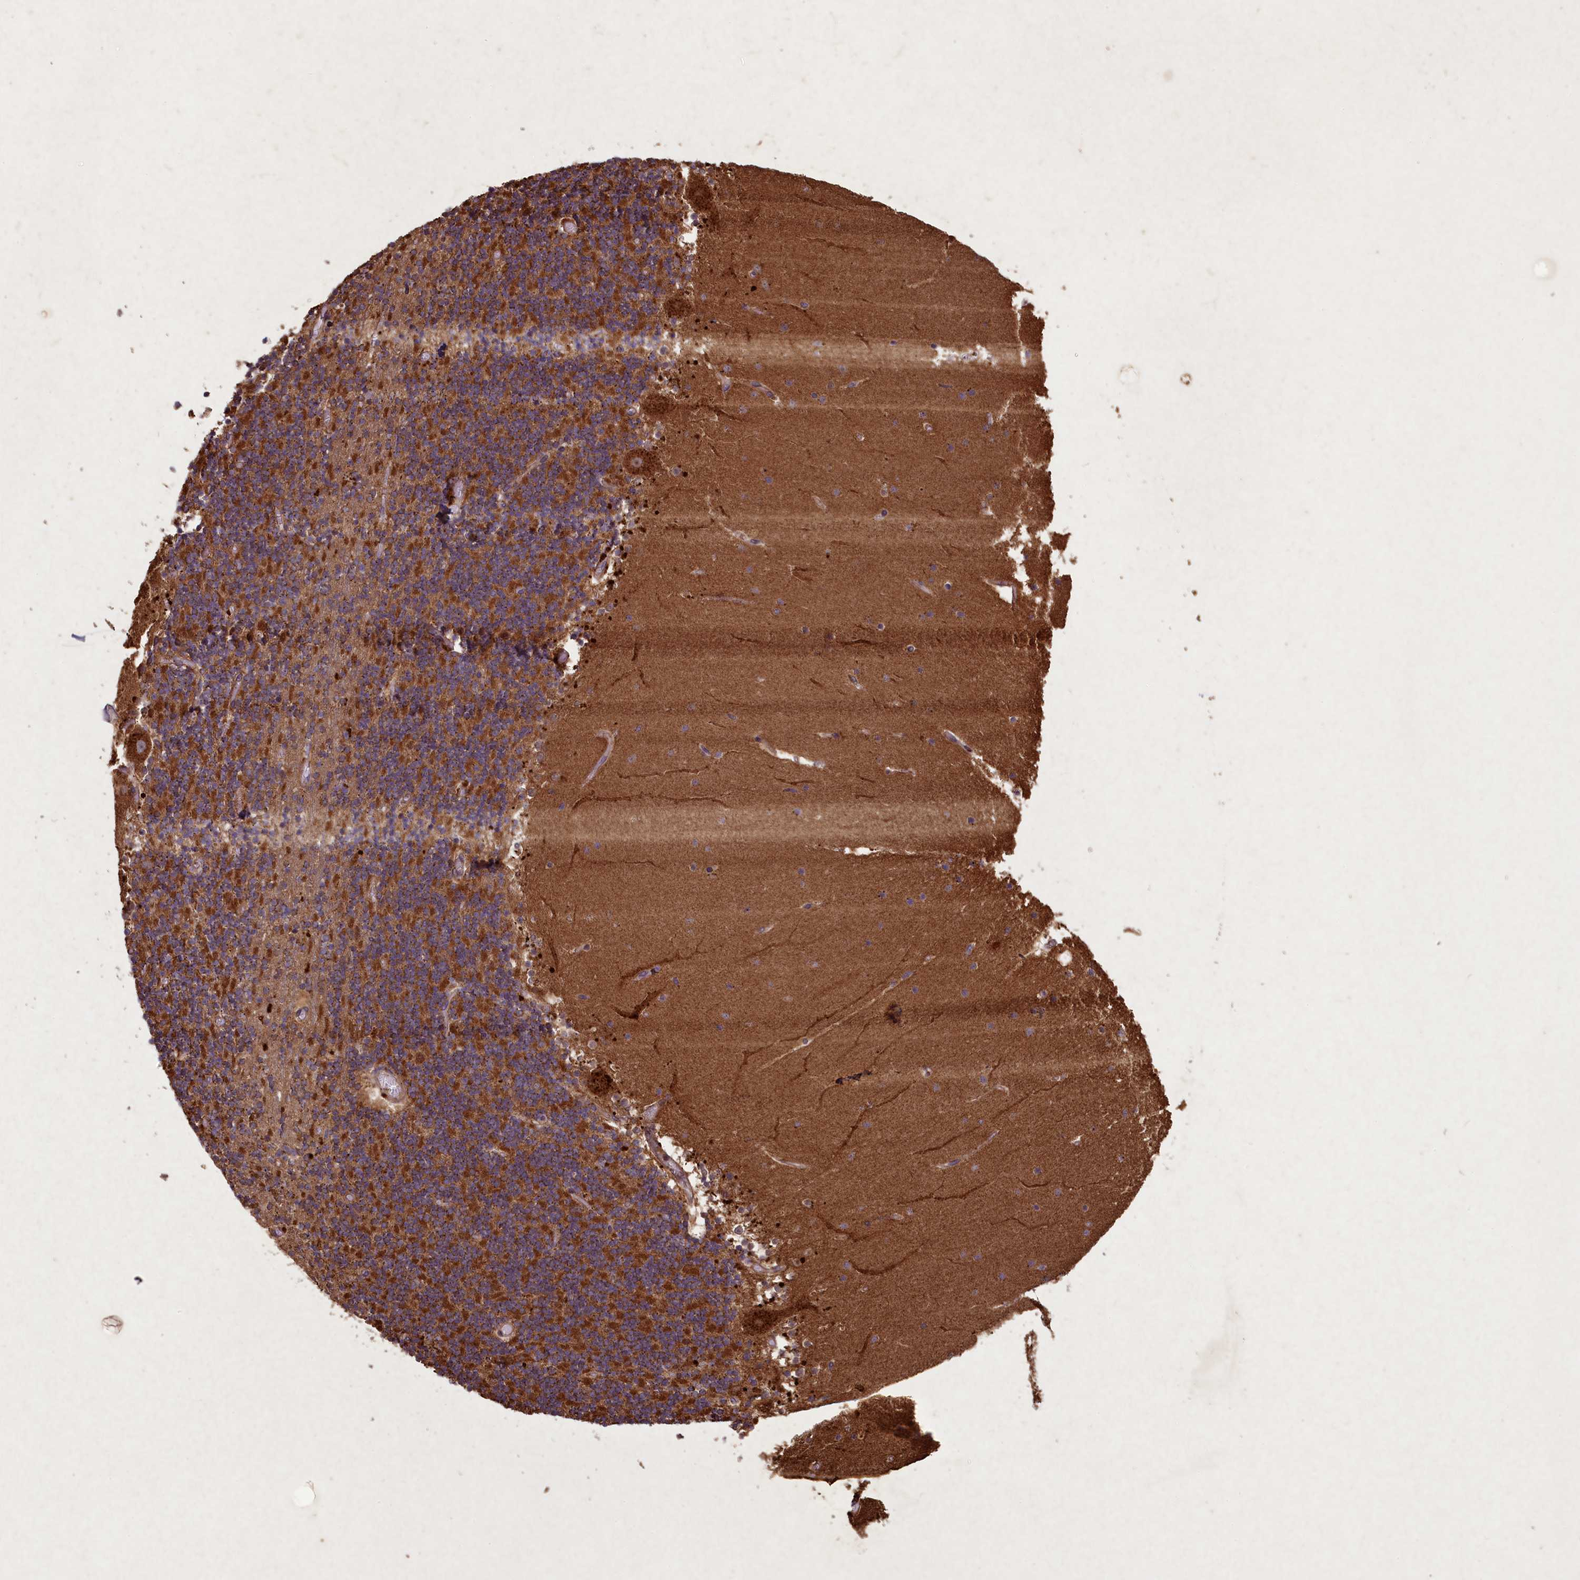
{"staining": {"intensity": "moderate", "quantity": ">75%", "location": "cytoplasmic/membranous"}, "tissue": "cerebellum", "cell_type": "Cells in granular layer", "image_type": "normal", "snomed": [{"axis": "morphology", "description": "Normal tissue, NOS"}, {"axis": "topography", "description": "Cerebellum"}], "caption": "Moderate cytoplasmic/membranous protein positivity is present in about >75% of cells in granular layer in cerebellum.", "gene": "CIAO2B", "patient": {"sex": "female", "age": 28}}